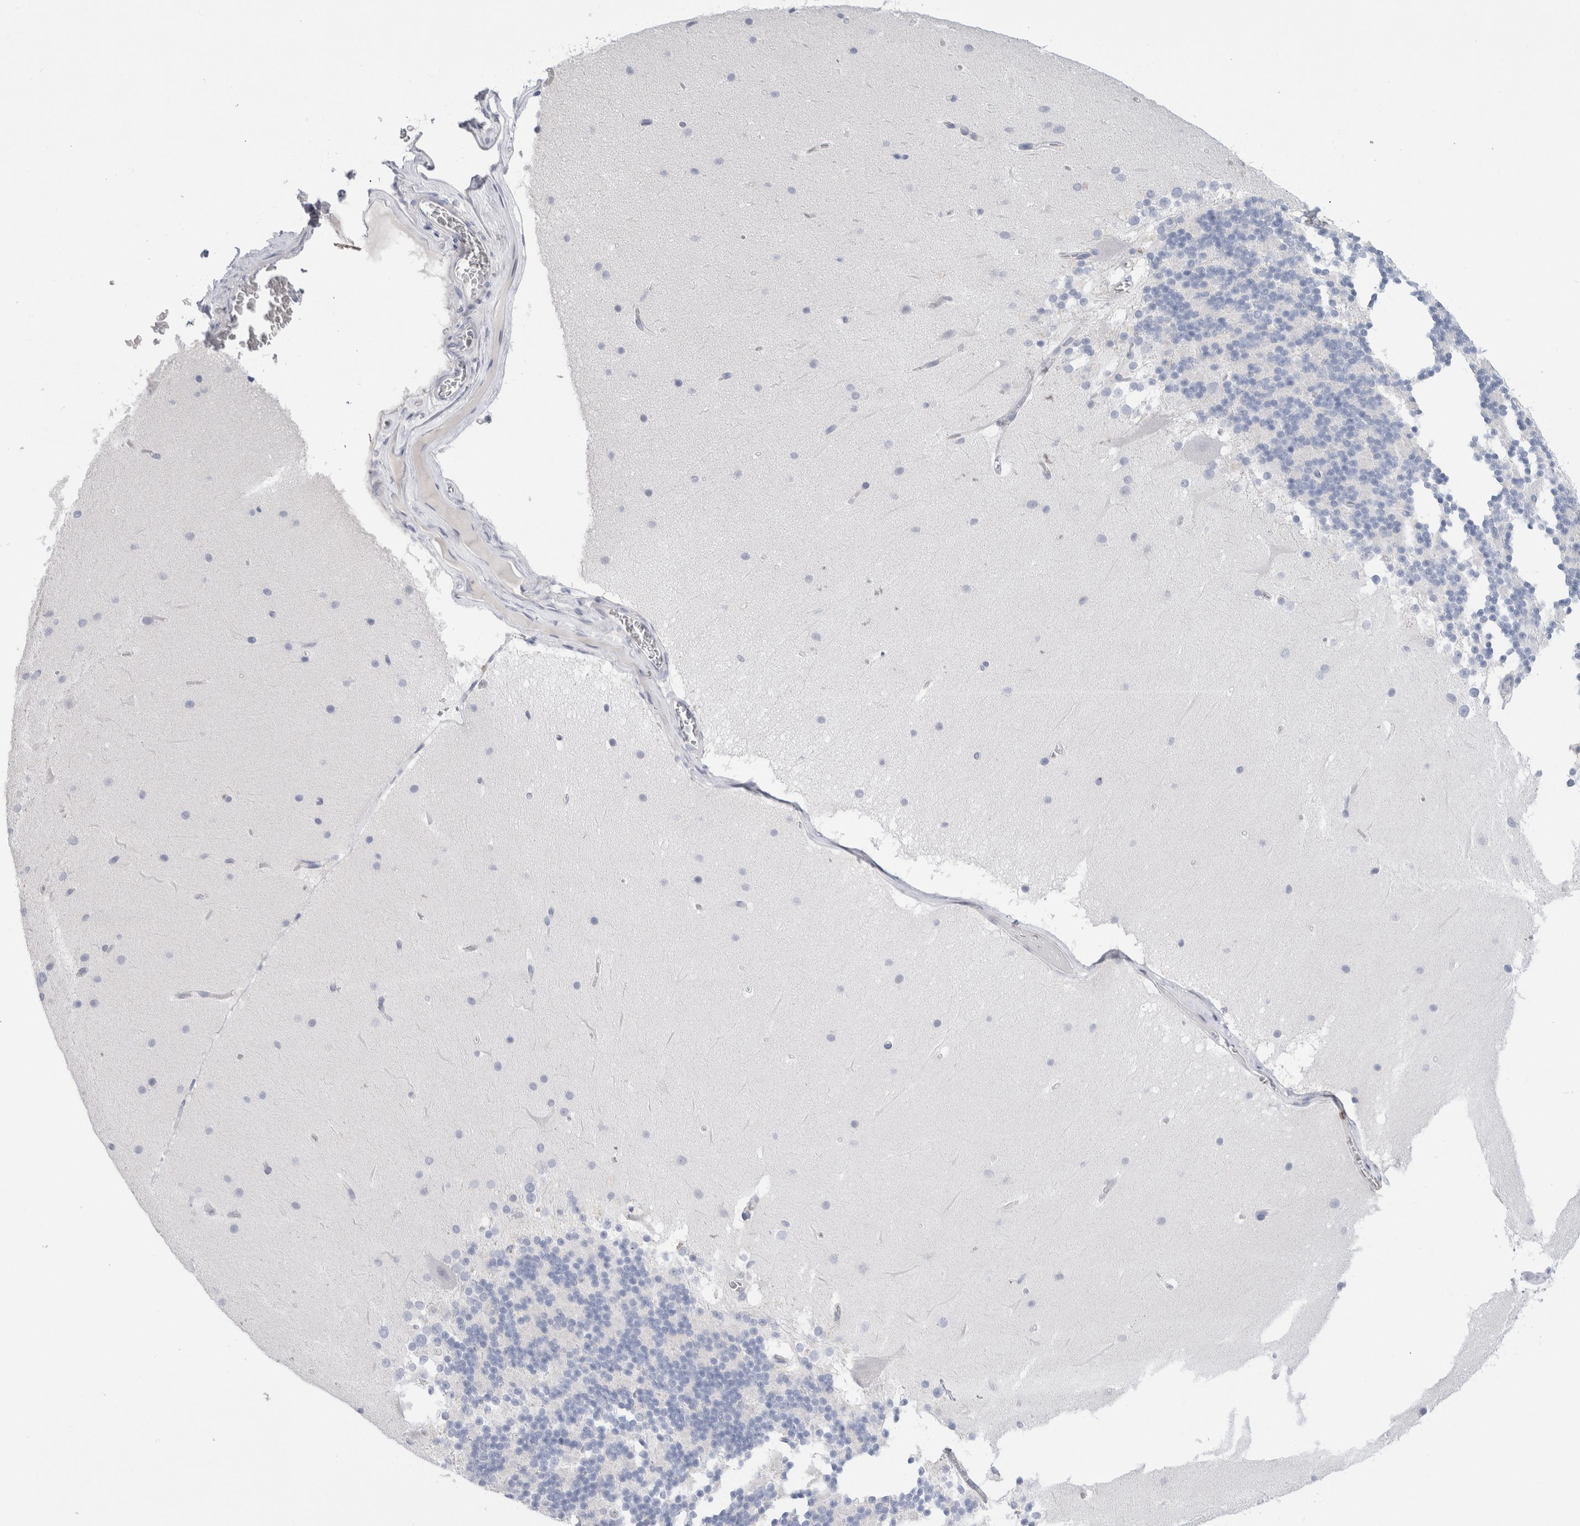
{"staining": {"intensity": "negative", "quantity": "none", "location": "none"}, "tissue": "cerebellum", "cell_type": "Cells in granular layer", "image_type": "normal", "snomed": [{"axis": "morphology", "description": "Normal tissue, NOS"}, {"axis": "topography", "description": "Cerebellum"}], "caption": "Protein analysis of unremarkable cerebellum shows no significant positivity in cells in granular layer.", "gene": "CD38", "patient": {"sex": "female", "age": 19}}